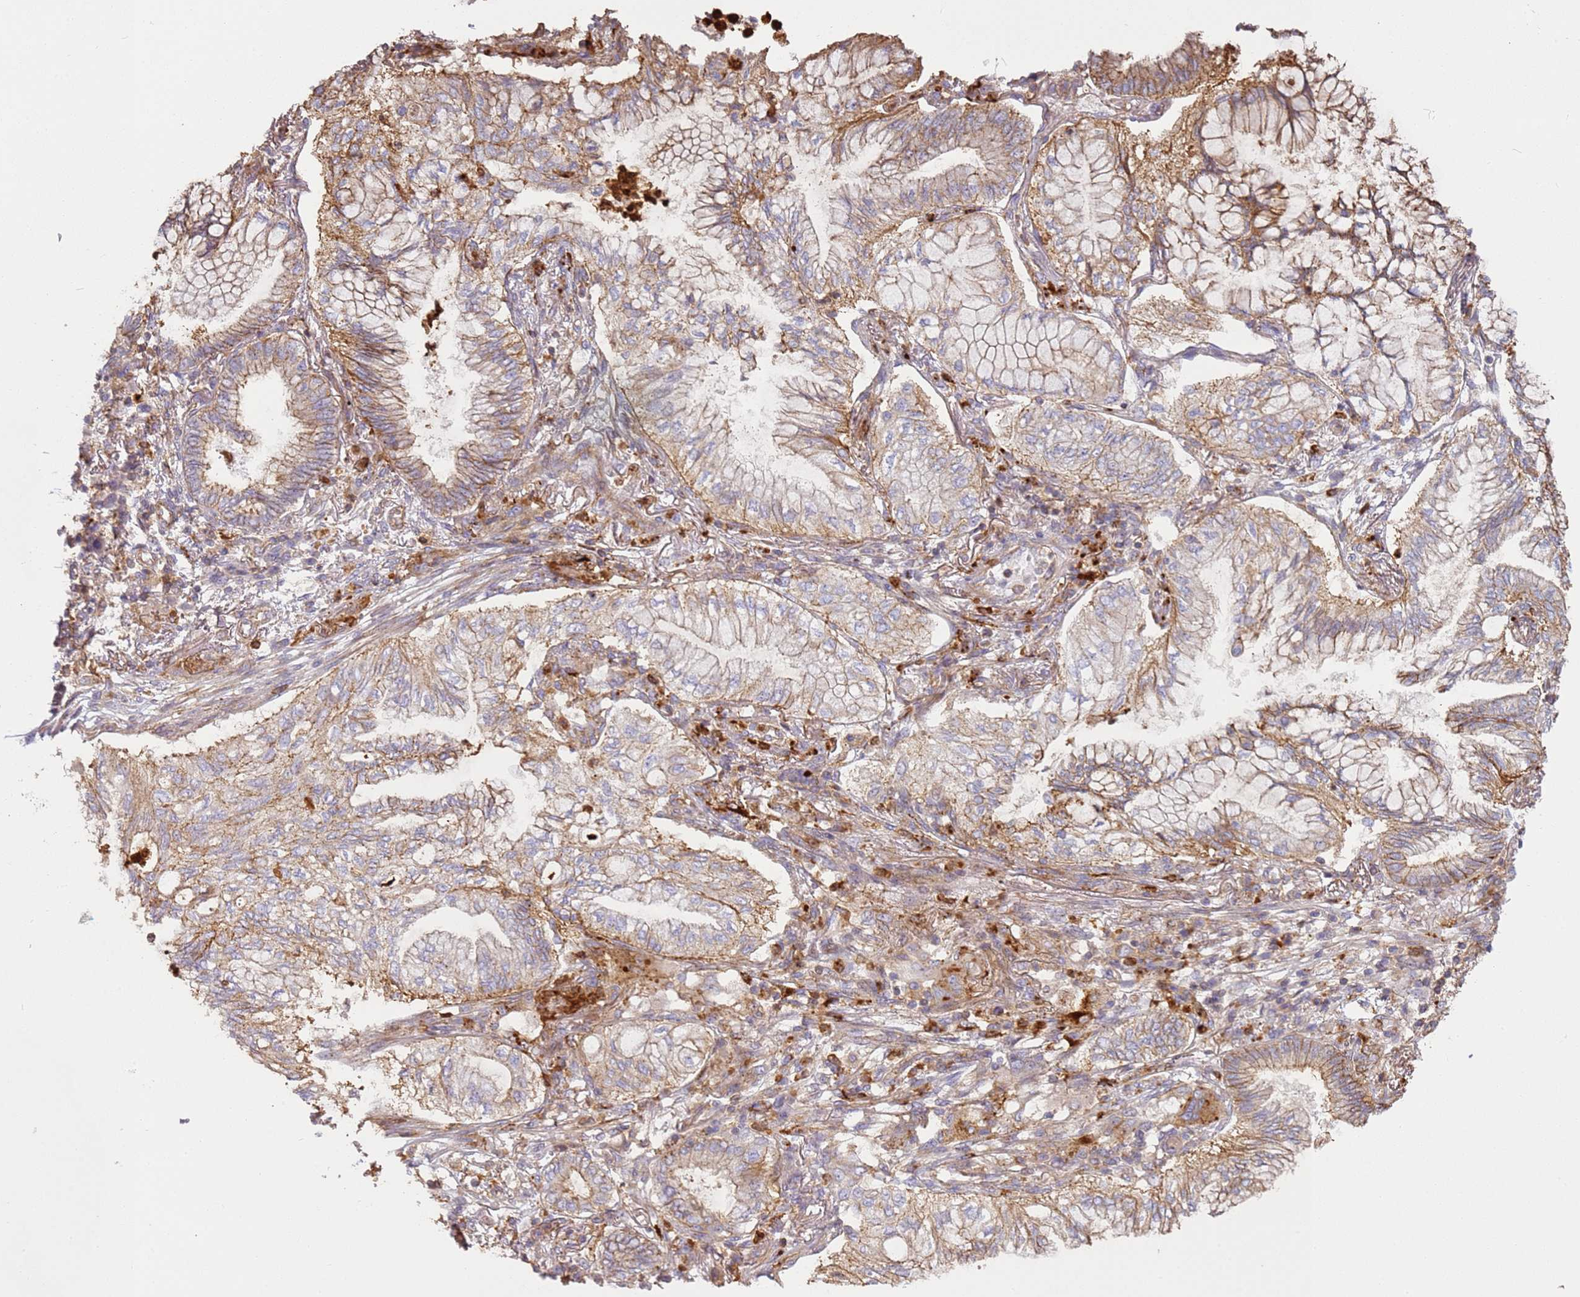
{"staining": {"intensity": "weak", "quantity": "25%-75%", "location": "cytoplasmic/membranous"}, "tissue": "lung cancer", "cell_type": "Tumor cells", "image_type": "cancer", "snomed": [{"axis": "morphology", "description": "Adenocarcinoma, NOS"}, {"axis": "topography", "description": "Lung"}], "caption": "Approximately 25%-75% of tumor cells in human lung adenocarcinoma reveal weak cytoplasmic/membranous protein staining as visualized by brown immunohistochemical staining.", "gene": "NDUFAF4", "patient": {"sex": "female", "age": 70}}